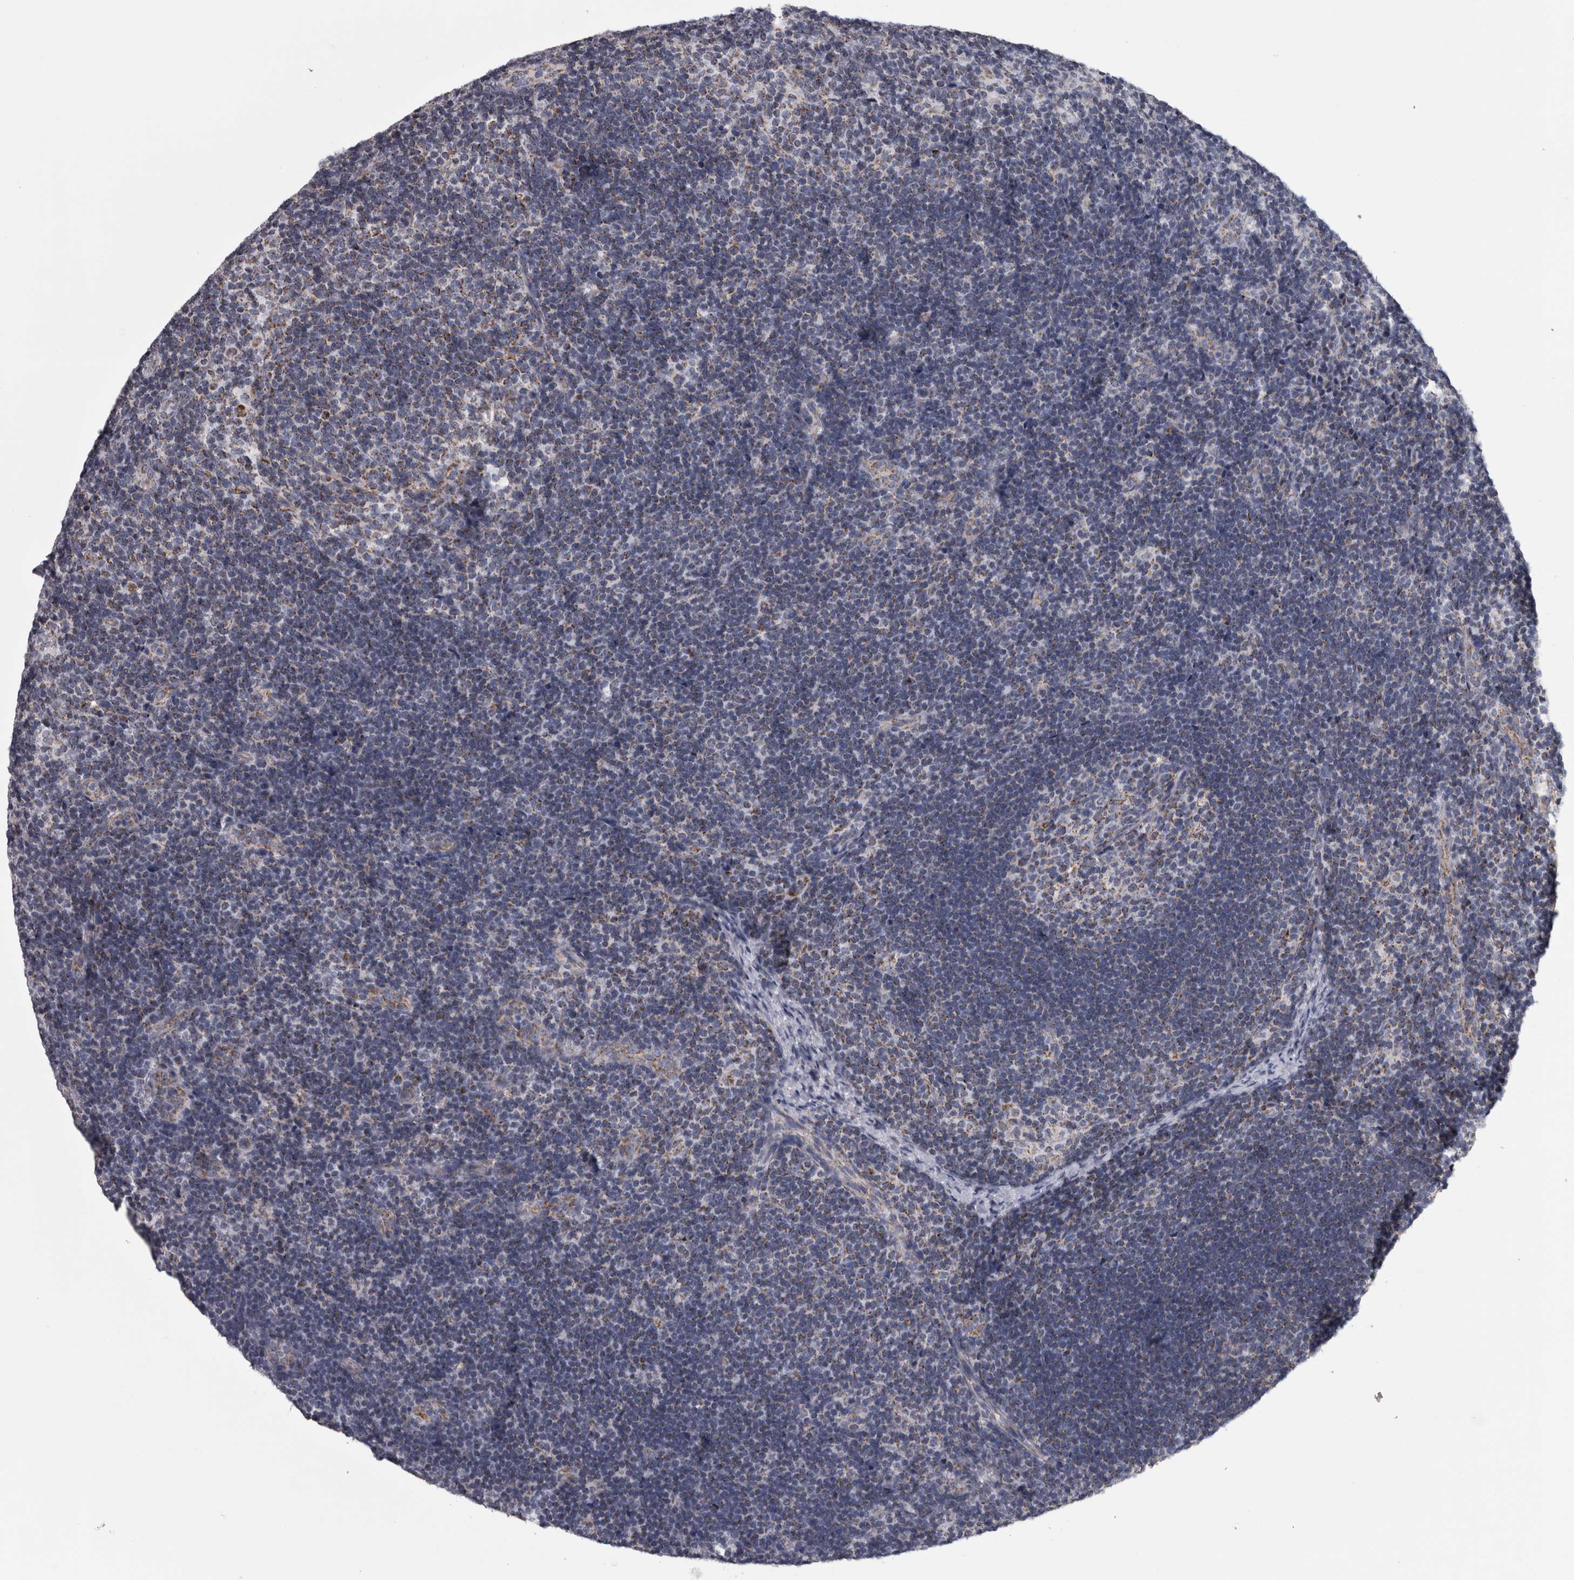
{"staining": {"intensity": "moderate", "quantity": "<25%", "location": "cytoplasmic/membranous"}, "tissue": "lymph node", "cell_type": "Germinal center cells", "image_type": "normal", "snomed": [{"axis": "morphology", "description": "Normal tissue, NOS"}, {"axis": "topography", "description": "Lymph node"}], "caption": "IHC (DAB) staining of unremarkable lymph node shows moderate cytoplasmic/membranous protein positivity in approximately <25% of germinal center cells.", "gene": "DBT", "patient": {"sex": "female", "age": 22}}